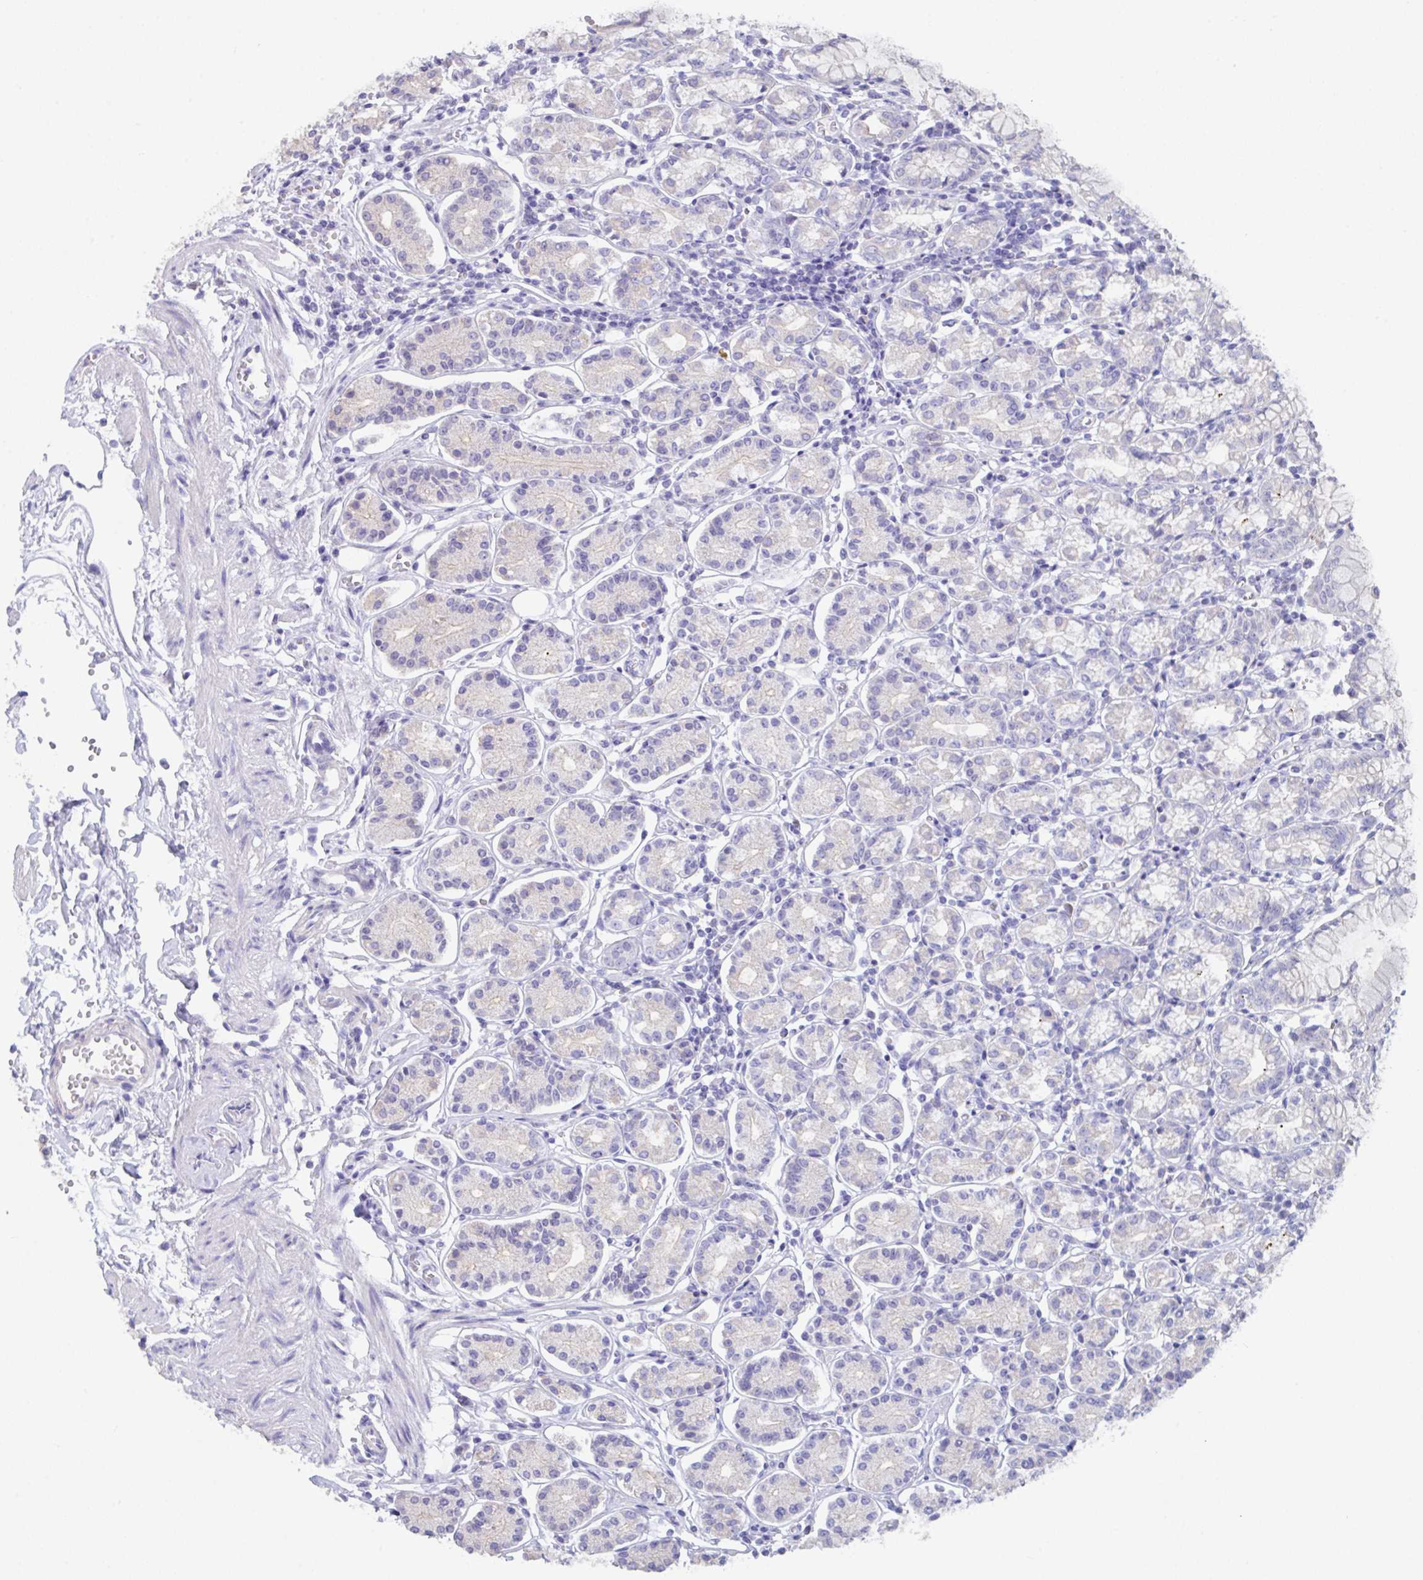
{"staining": {"intensity": "negative", "quantity": "none", "location": "none"}, "tissue": "stomach", "cell_type": "Glandular cells", "image_type": "normal", "snomed": [{"axis": "morphology", "description": "Normal tissue, NOS"}, {"axis": "topography", "description": "Stomach"}], "caption": "Immunohistochemistry micrograph of unremarkable stomach: human stomach stained with DAB (3,3'-diaminobenzidine) displays no significant protein expression in glandular cells.", "gene": "SLC44A4", "patient": {"sex": "female", "age": 62}}